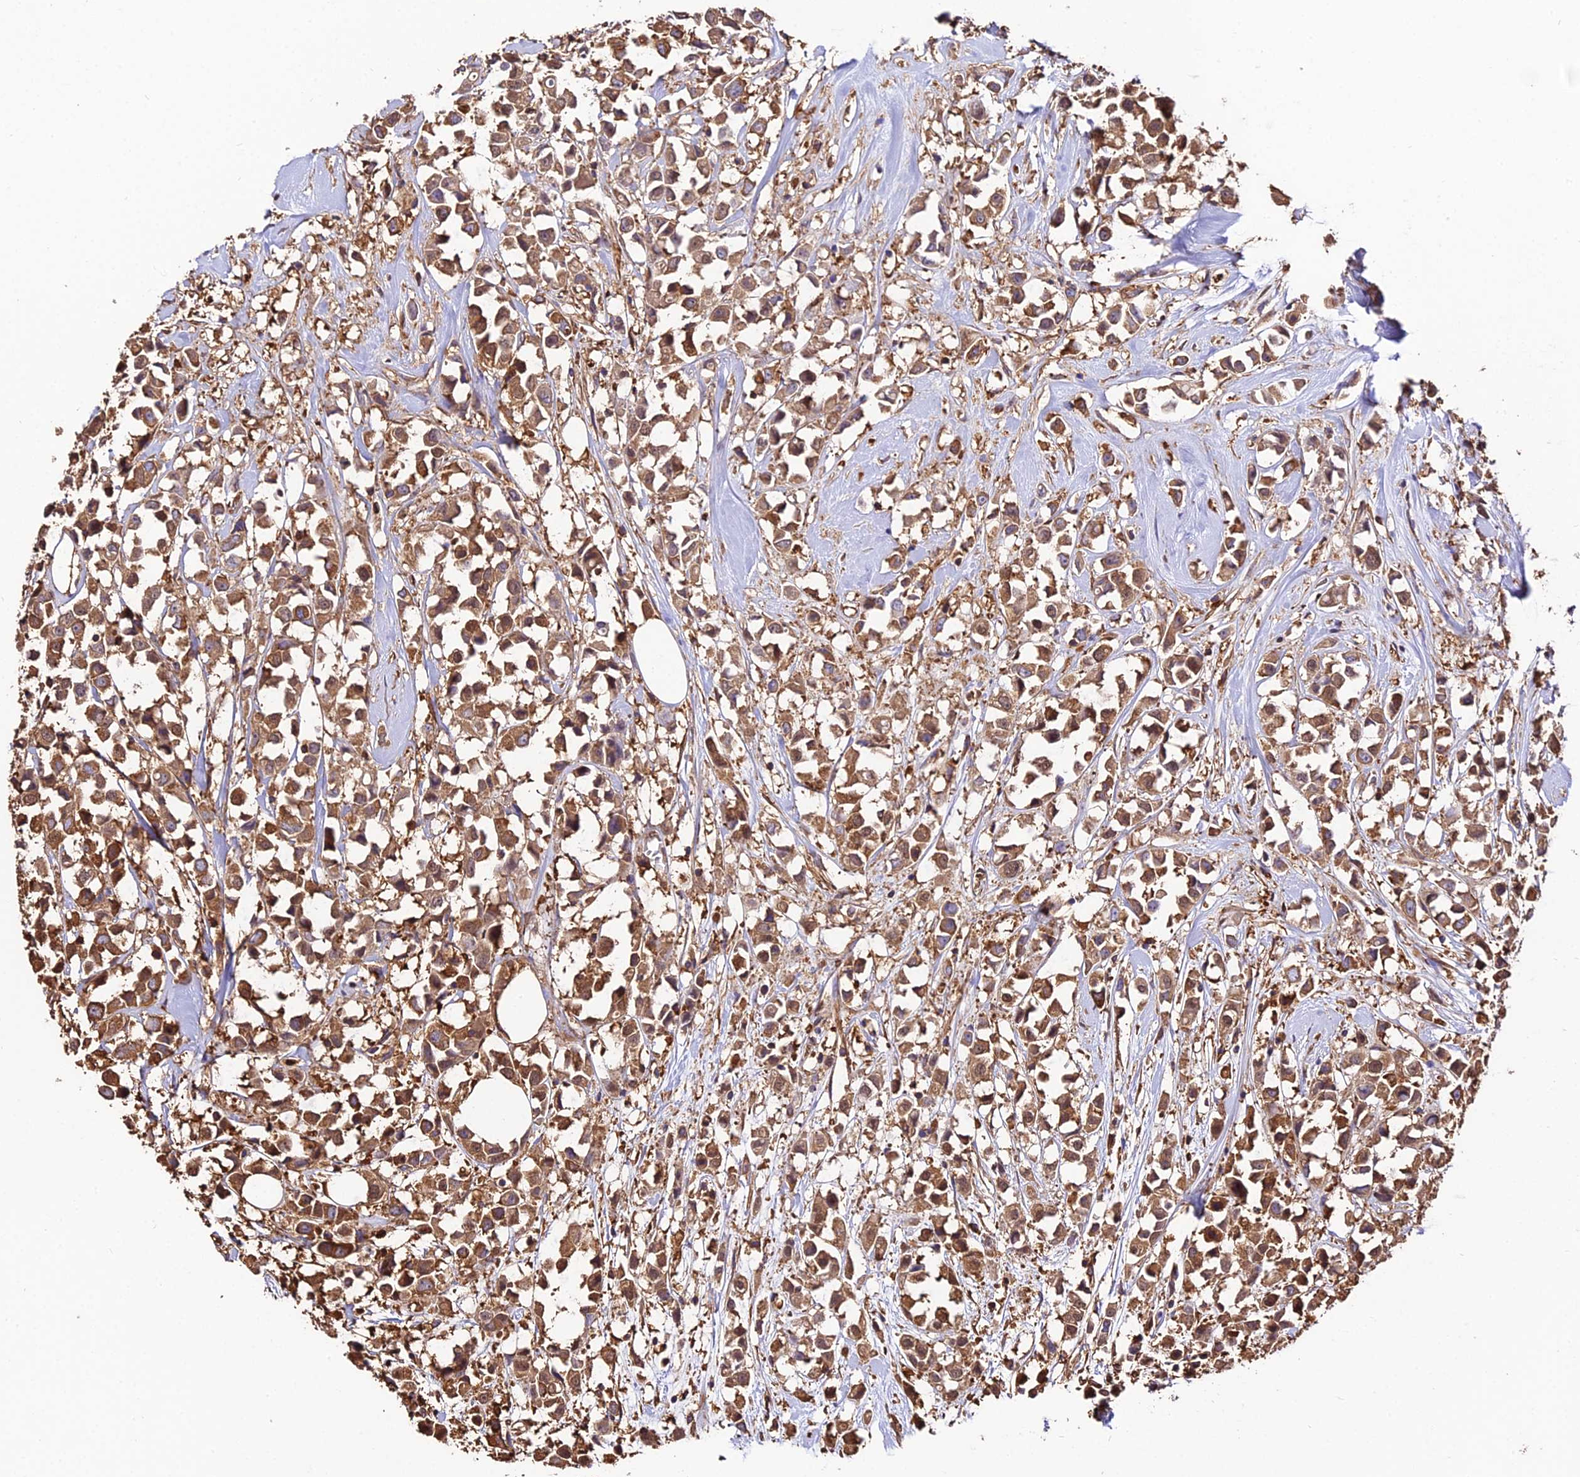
{"staining": {"intensity": "moderate", "quantity": ">75%", "location": "cytoplasmic/membranous"}, "tissue": "breast cancer", "cell_type": "Tumor cells", "image_type": "cancer", "snomed": [{"axis": "morphology", "description": "Duct carcinoma"}, {"axis": "topography", "description": "Breast"}], "caption": "Human breast cancer (infiltrating ductal carcinoma) stained with a protein marker displays moderate staining in tumor cells.", "gene": "TUBA3D", "patient": {"sex": "female", "age": 61}}